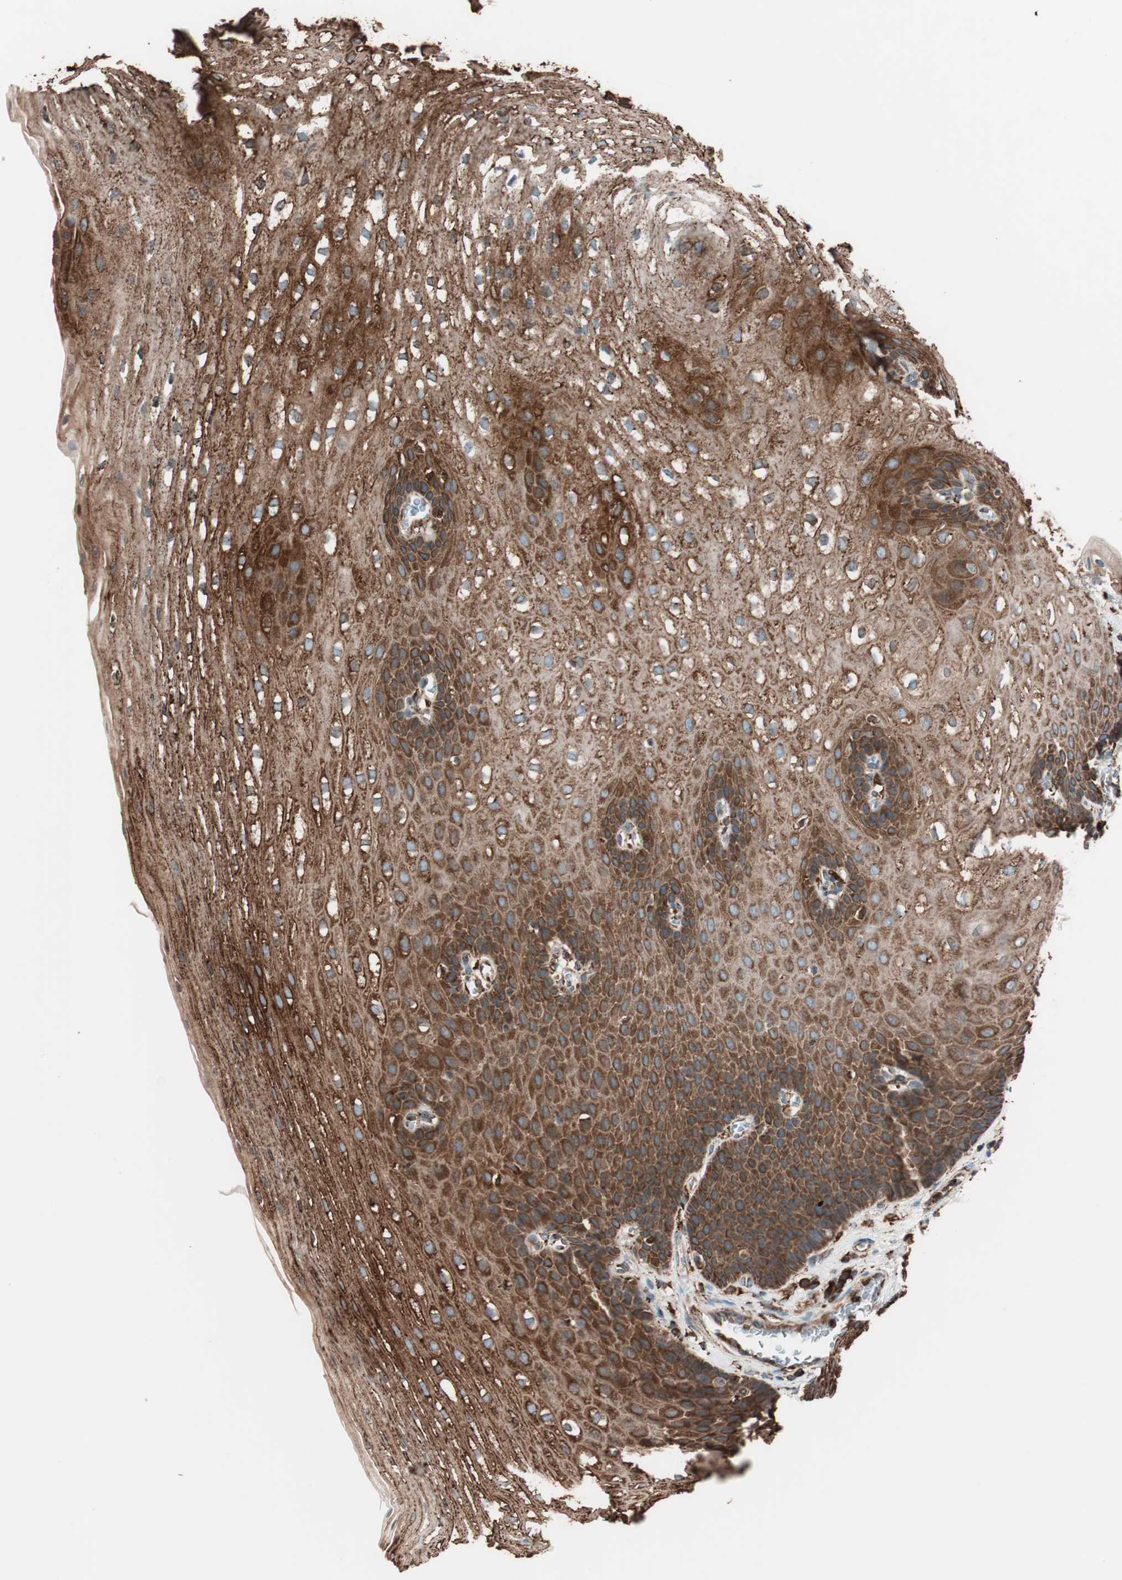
{"staining": {"intensity": "strong", "quantity": ">75%", "location": "cytoplasmic/membranous"}, "tissue": "esophagus", "cell_type": "Squamous epithelial cells", "image_type": "normal", "snomed": [{"axis": "morphology", "description": "Normal tissue, NOS"}, {"axis": "topography", "description": "Esophagus"}], "caption": "DAB immunohistochemical staining of normal esophagus exhibits strong cytoplasmic/membranous protein staining in about >75% of squamous epithelial cells. The staining is performed using DAB (3,3'-diaminobenzidine) brown chromogen to label protein expression. The nuclei are counter-stained blue using hematoxylin.", "gene": "VEGFA", "patient": {"sex": "male", "age": 48}}